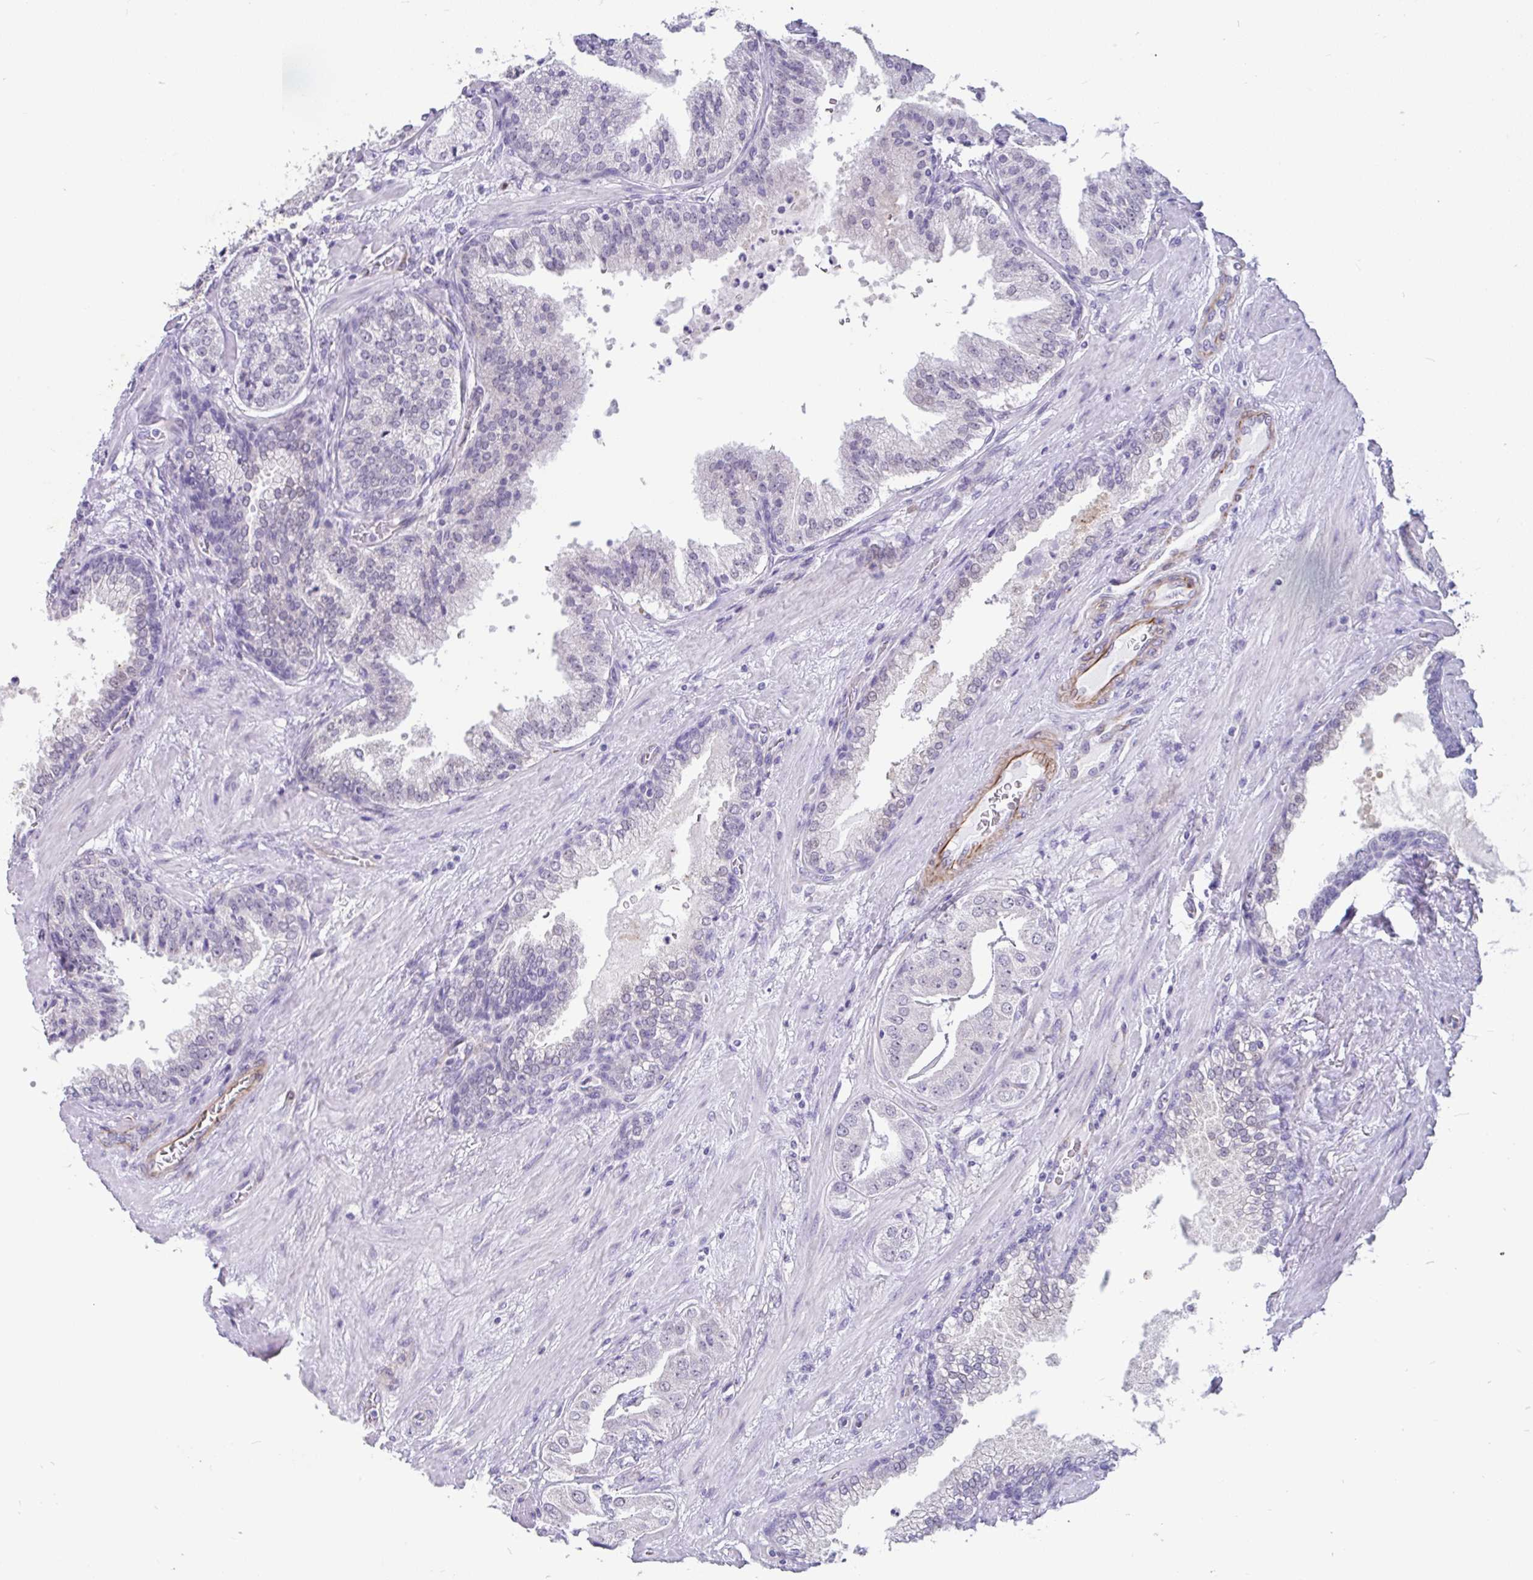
{"staining": {"intensity": "negative", "quantity": "none", "location": "none"}, "tissue": "prostate cancer", "cell_type": "Tumor cells", "image_type": "cancer", "snomed": [{"axis": "morphology", "description": "Adenocarcinoma, High grade"}, {"axis": "topography", "description": "Prostate"}], "caption": "Protein analysis of adenocarcinoma (high-grade) (prostate) displays no significant staining in tumor cells. The staining was performed using DAB (3,3'-diaminobenzidine) to visualize the protein expression in brown, while the nuclei were stained in blue with hematoxylin (Magnification: 20x).", "gene": "EML5", "patient": {"sex": "male", "age": 63}}